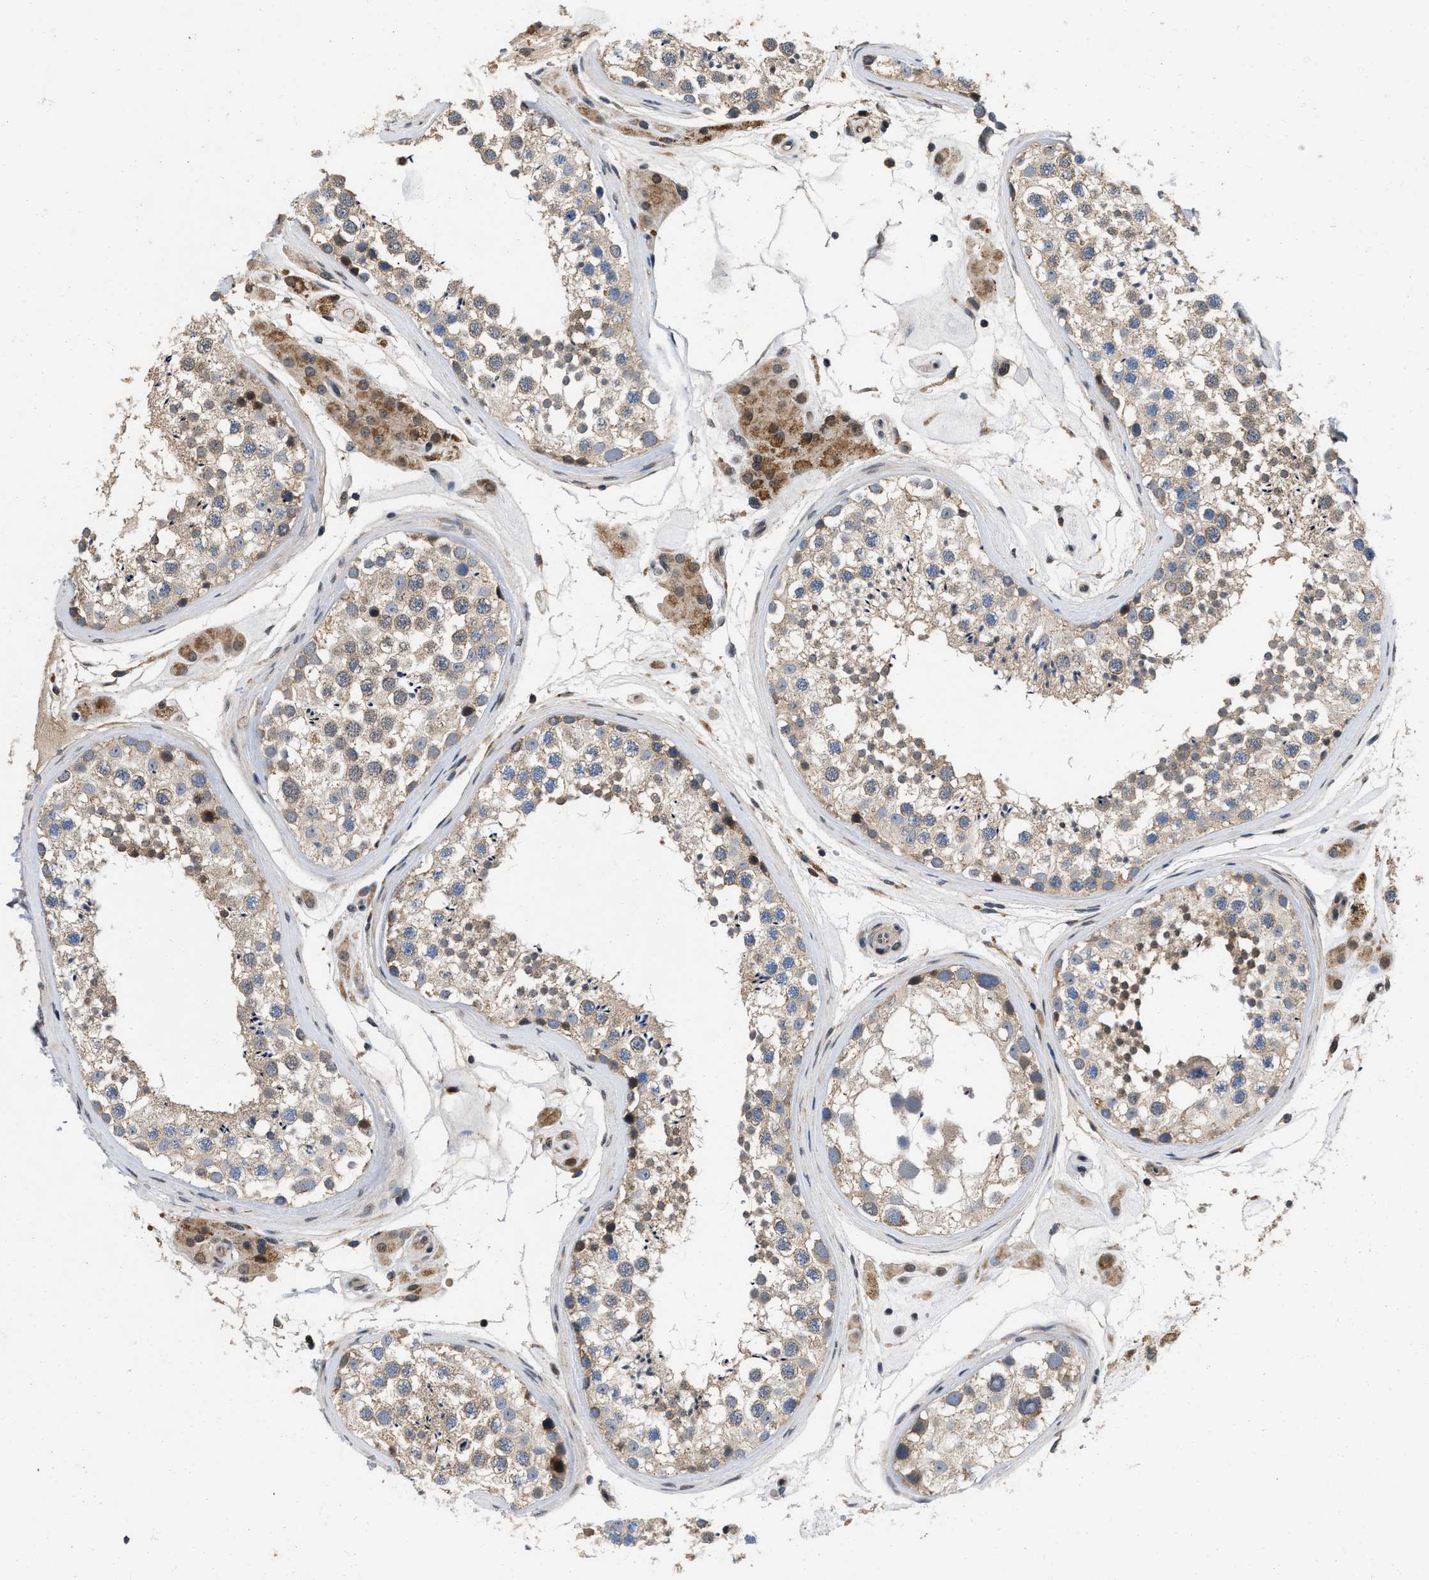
{"staining": {"intensity": "weak", "quantity": ">75%", "location": "cytoplasmic/membranous"}, "tissue": "testis", "cell_type": "Cells in seminiferous ducts", "image_type": "normal", "snomed": [{"axis": "morphology", "description": "Normal tissue, NOS"}, {"axis": "topography", "description": "Testis"}], "caption": "Brown immunohistochemical staining in normal testis demonstrates weak cytoplasmic/membranous positivity in about >75% of cells in seminiferous ducts.", "gene": "PRDM14", "patient": {"sex": "male", "age": 46}}